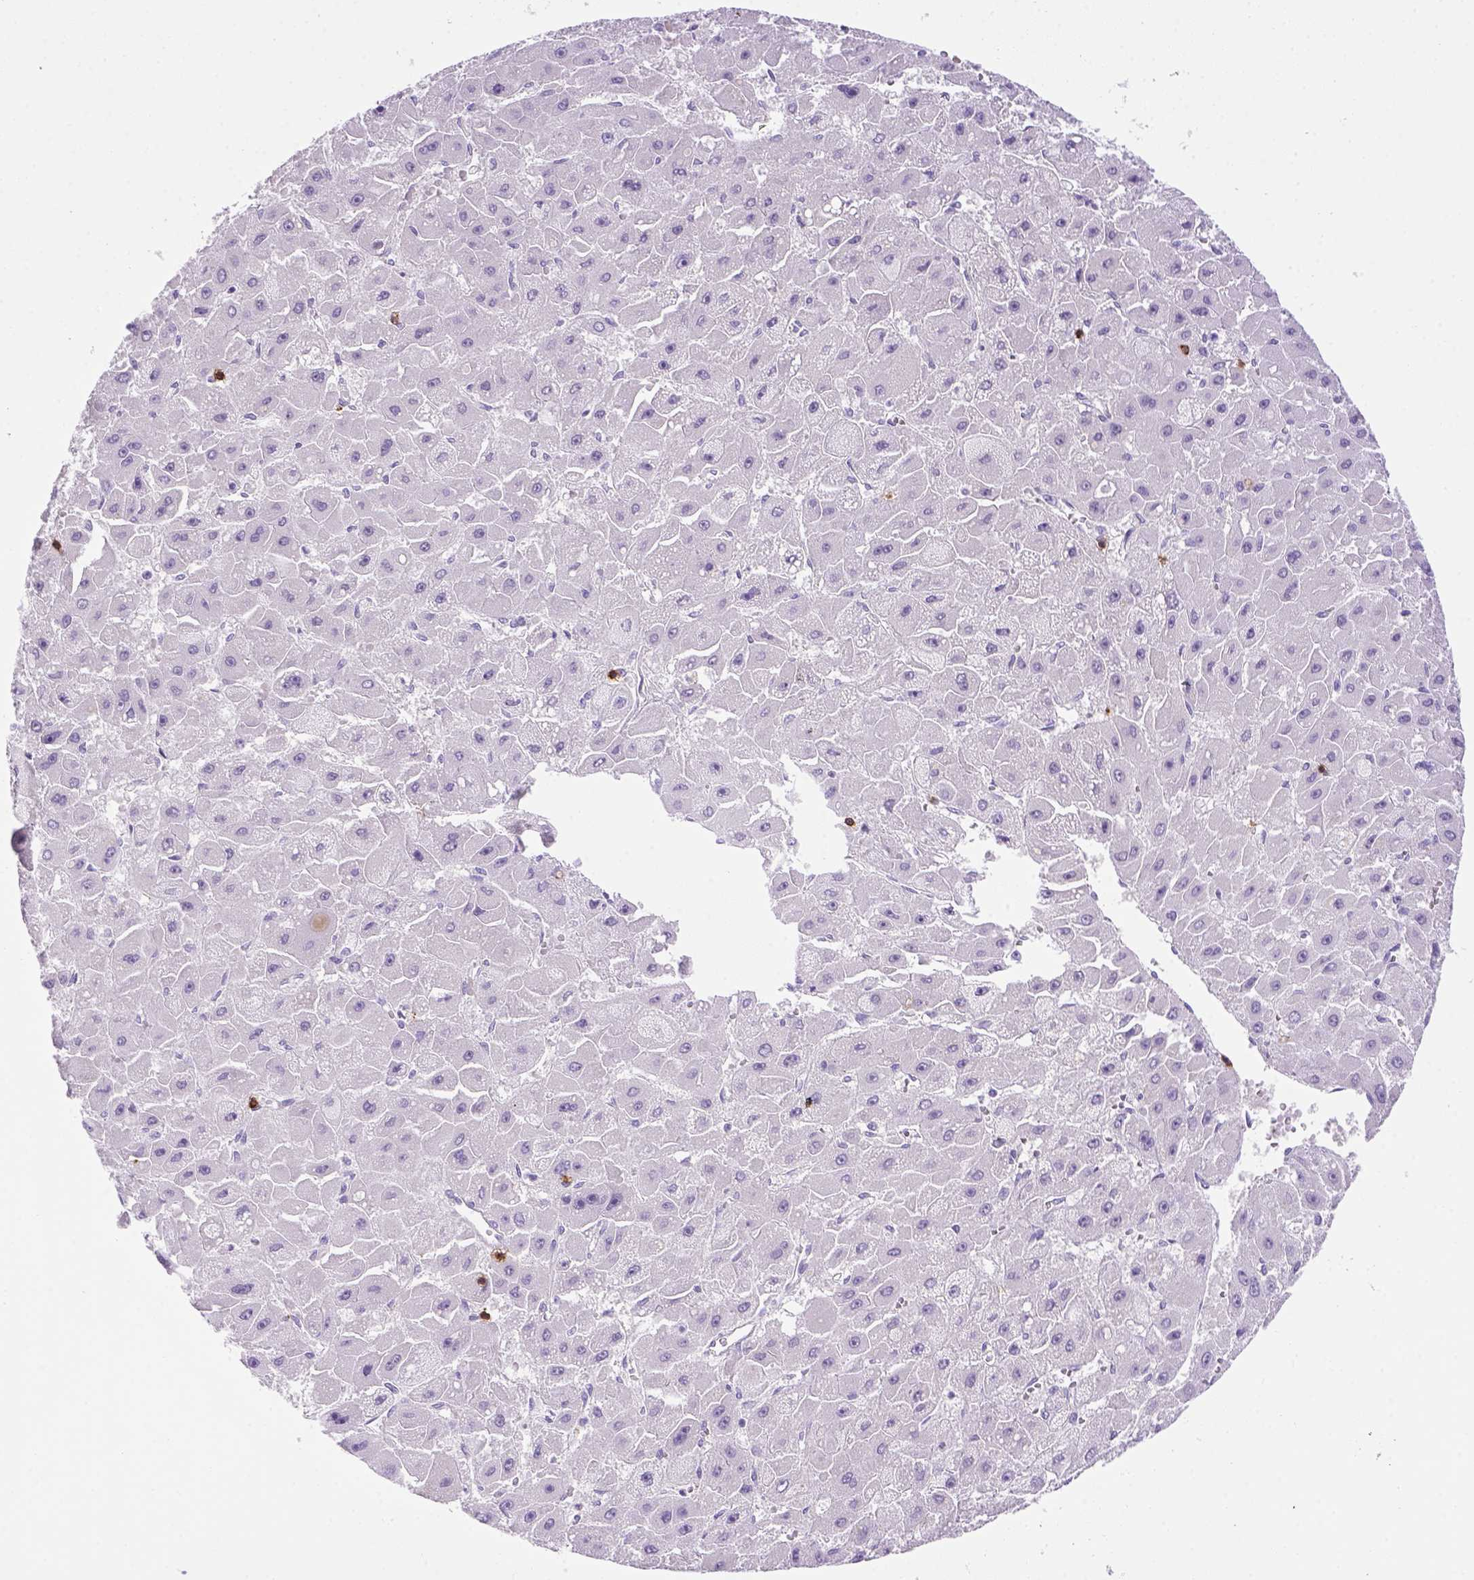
{"staining": {"intensity": "negative", "quantity": "none", "location": "none"}, "tissue": "liver cancer", "cell_type": "Tumor cells", "image_type": "cancer", "snomed": [{"axis": "morphology", "description": "Carcinoma, Hepatocellular, NOS"}, {"axis": "topography", "description": "Liver"}], "caption": "High magnification brightfield microscopy of liver cancer stained with DAB (brown) and counterstained with hematoxylin (blue): tumor cells show no significant staining. The staining is performed using DAB (3,3'-diaminobenzidine) brown chromogen with nuclei counter-stained in using hematoxylin.", "gene": "CD3E", "patient": {"sex": "female", "age": 25}}